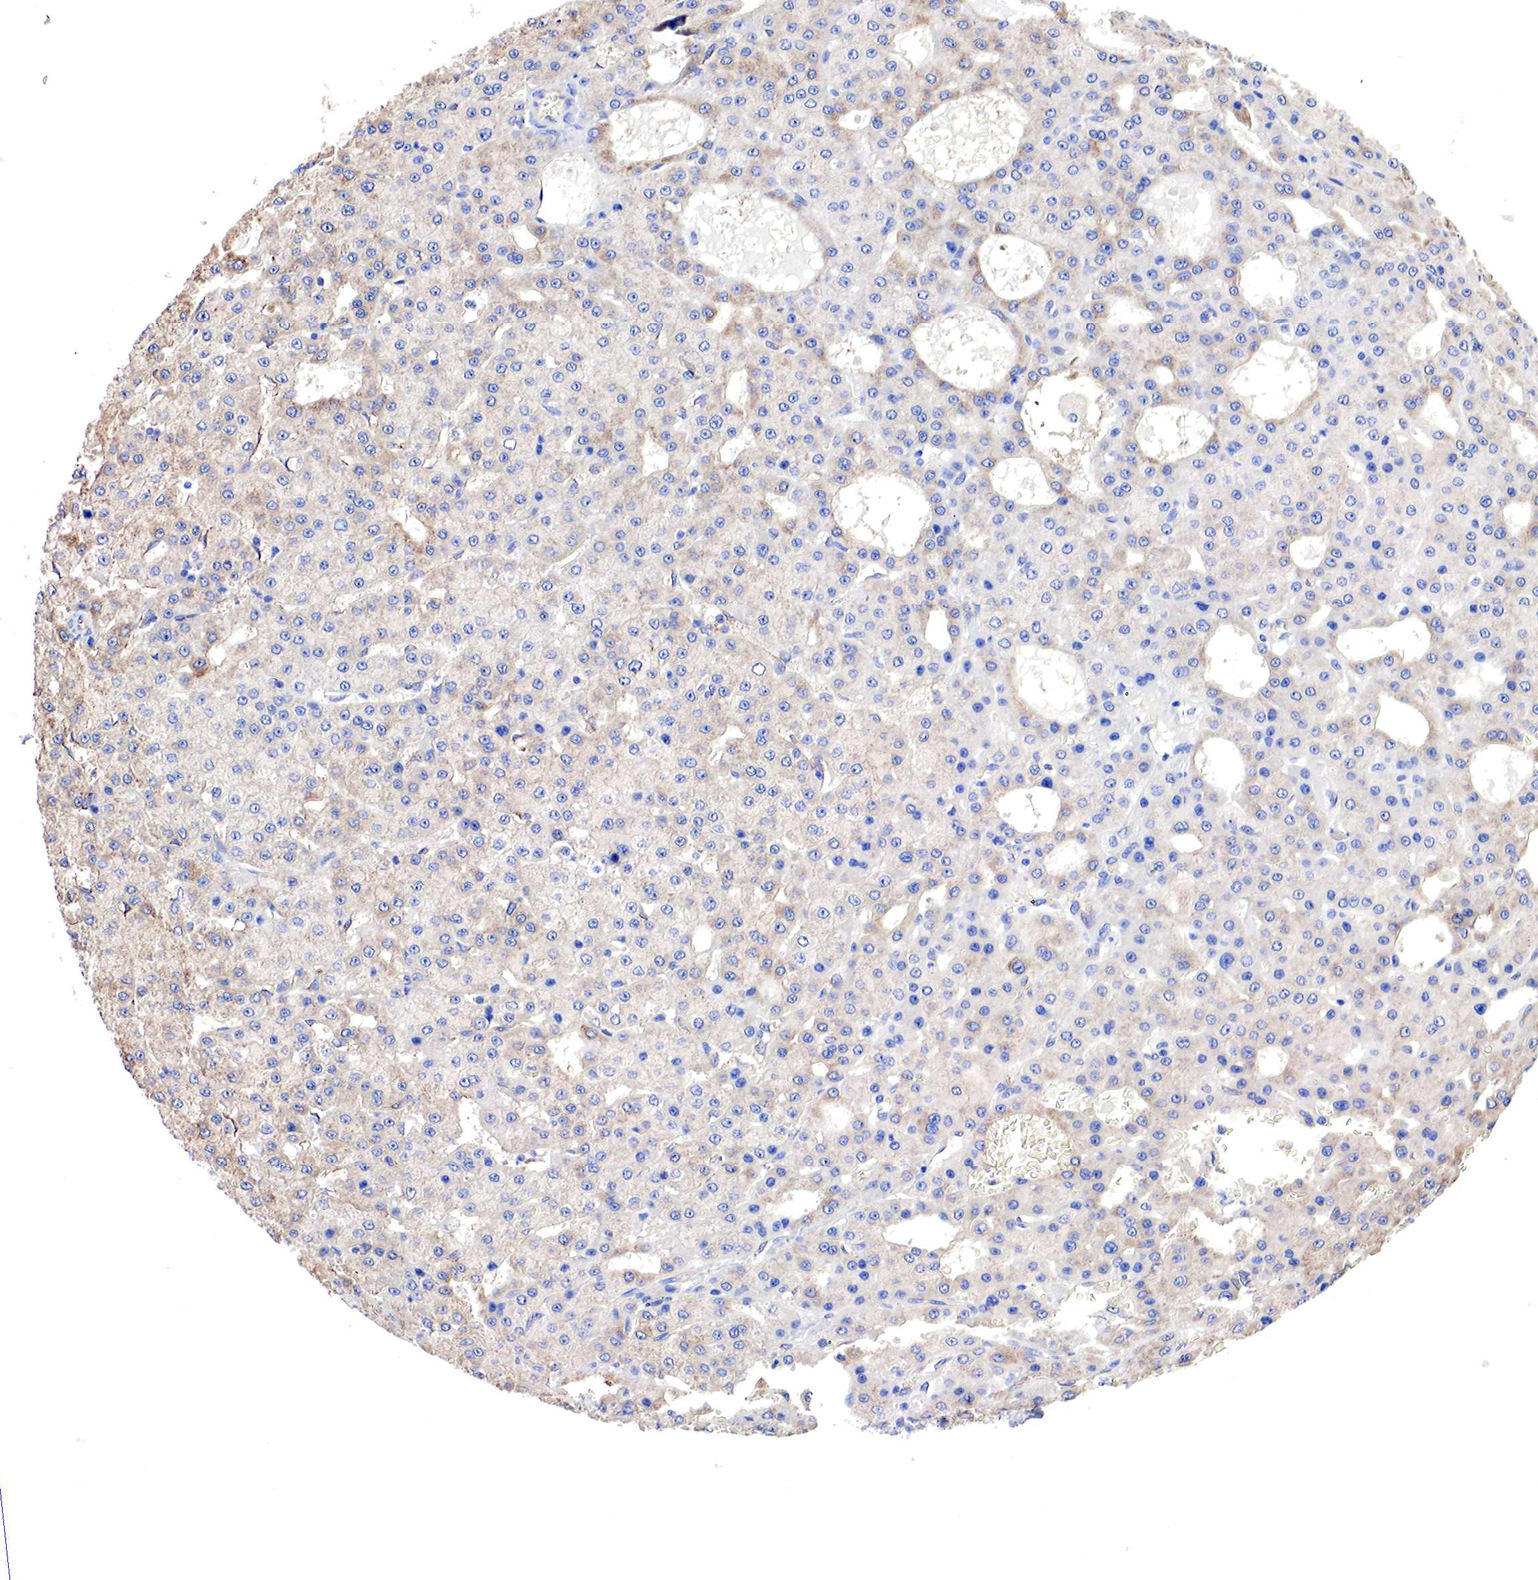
{"staining": {"intensity": "moderate", "quantity": "25%-75%", "location": "cytoplasmic/membranous"}, "tissue": "liver cancer", "cell_type": "Tumor cells", "image_type": "cancer", "snomed": [{"axis": "morphology", "description": "Carcinoma, Hepatocellular, NOS"}, {"axis": "topography", "description": "Liver"}], "caption": "Protein analysis of hepatocellular carcinoma (liver) tissue exhibits moderate cytoplasmic/membranous staining in about 25%-75% of tumor cells. Immunohistochemistry (ihc) stains the protein in brown and the nuclei are stained blue.", "gene": "RDX", "patient": {"sex": "male", "age": 47}}